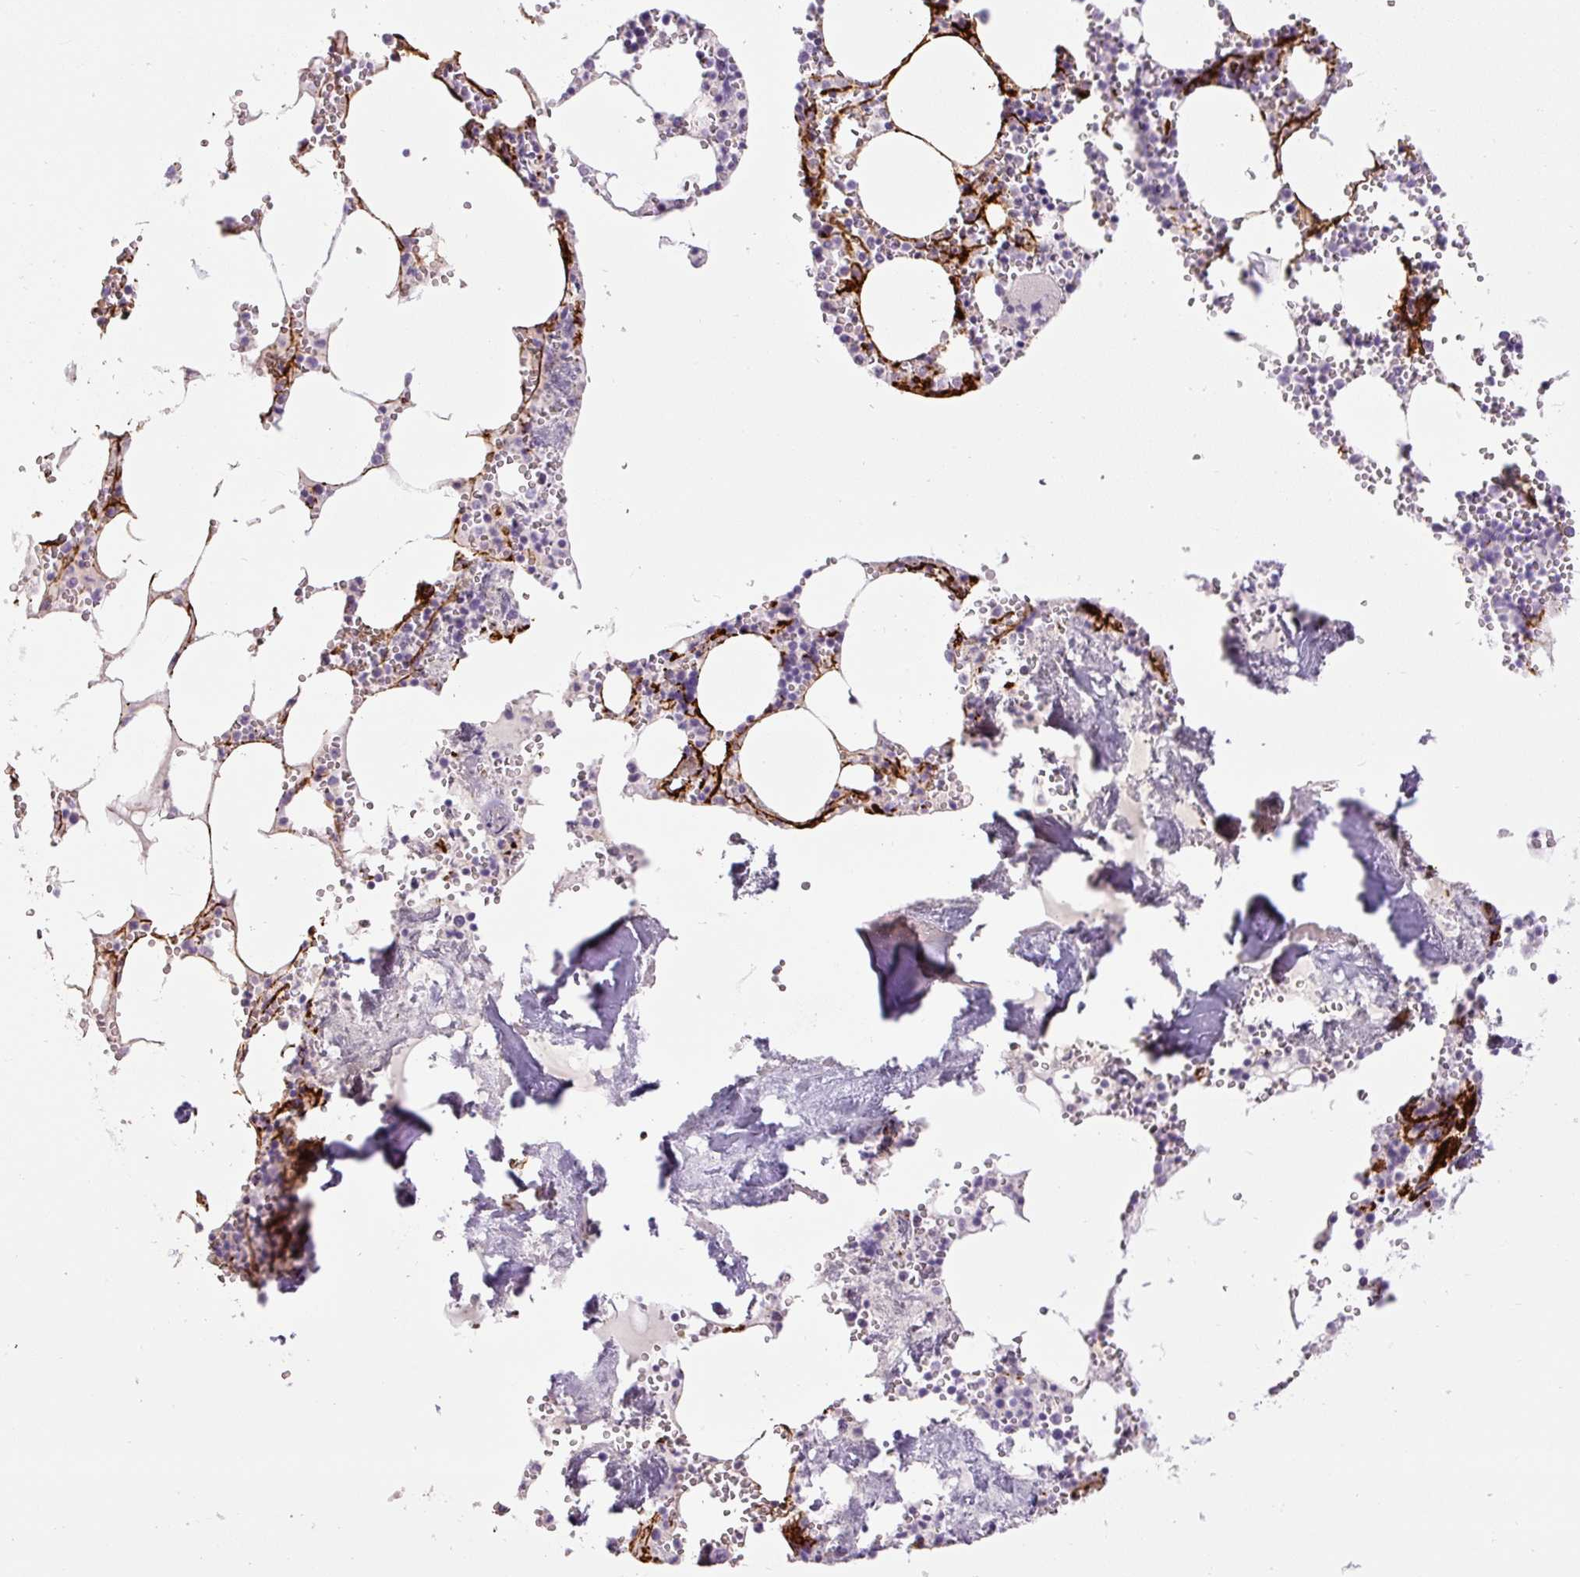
{"staining": {"intensity": "negative", "quantity": "none", "location": "none"}, "tissue": "bone marrow", "cell_type": "Hematopoietic cells", "image_type": "normal", "snomed": [{"axis": "morphology", "description": "Normal tissue, NOS"}, {"axis": "topography", "description": "Bone marrow"}], "caption": "The photomicrograph reveals no staining of hematopoietic cells in benign bone marrow. (Stains: DAB IHC with hematoxylin counter stain, Microscopy: brightfield microscopy at high magnification).", "gene": "FBN1", "patient": {"sex": "male", "age": 54}}